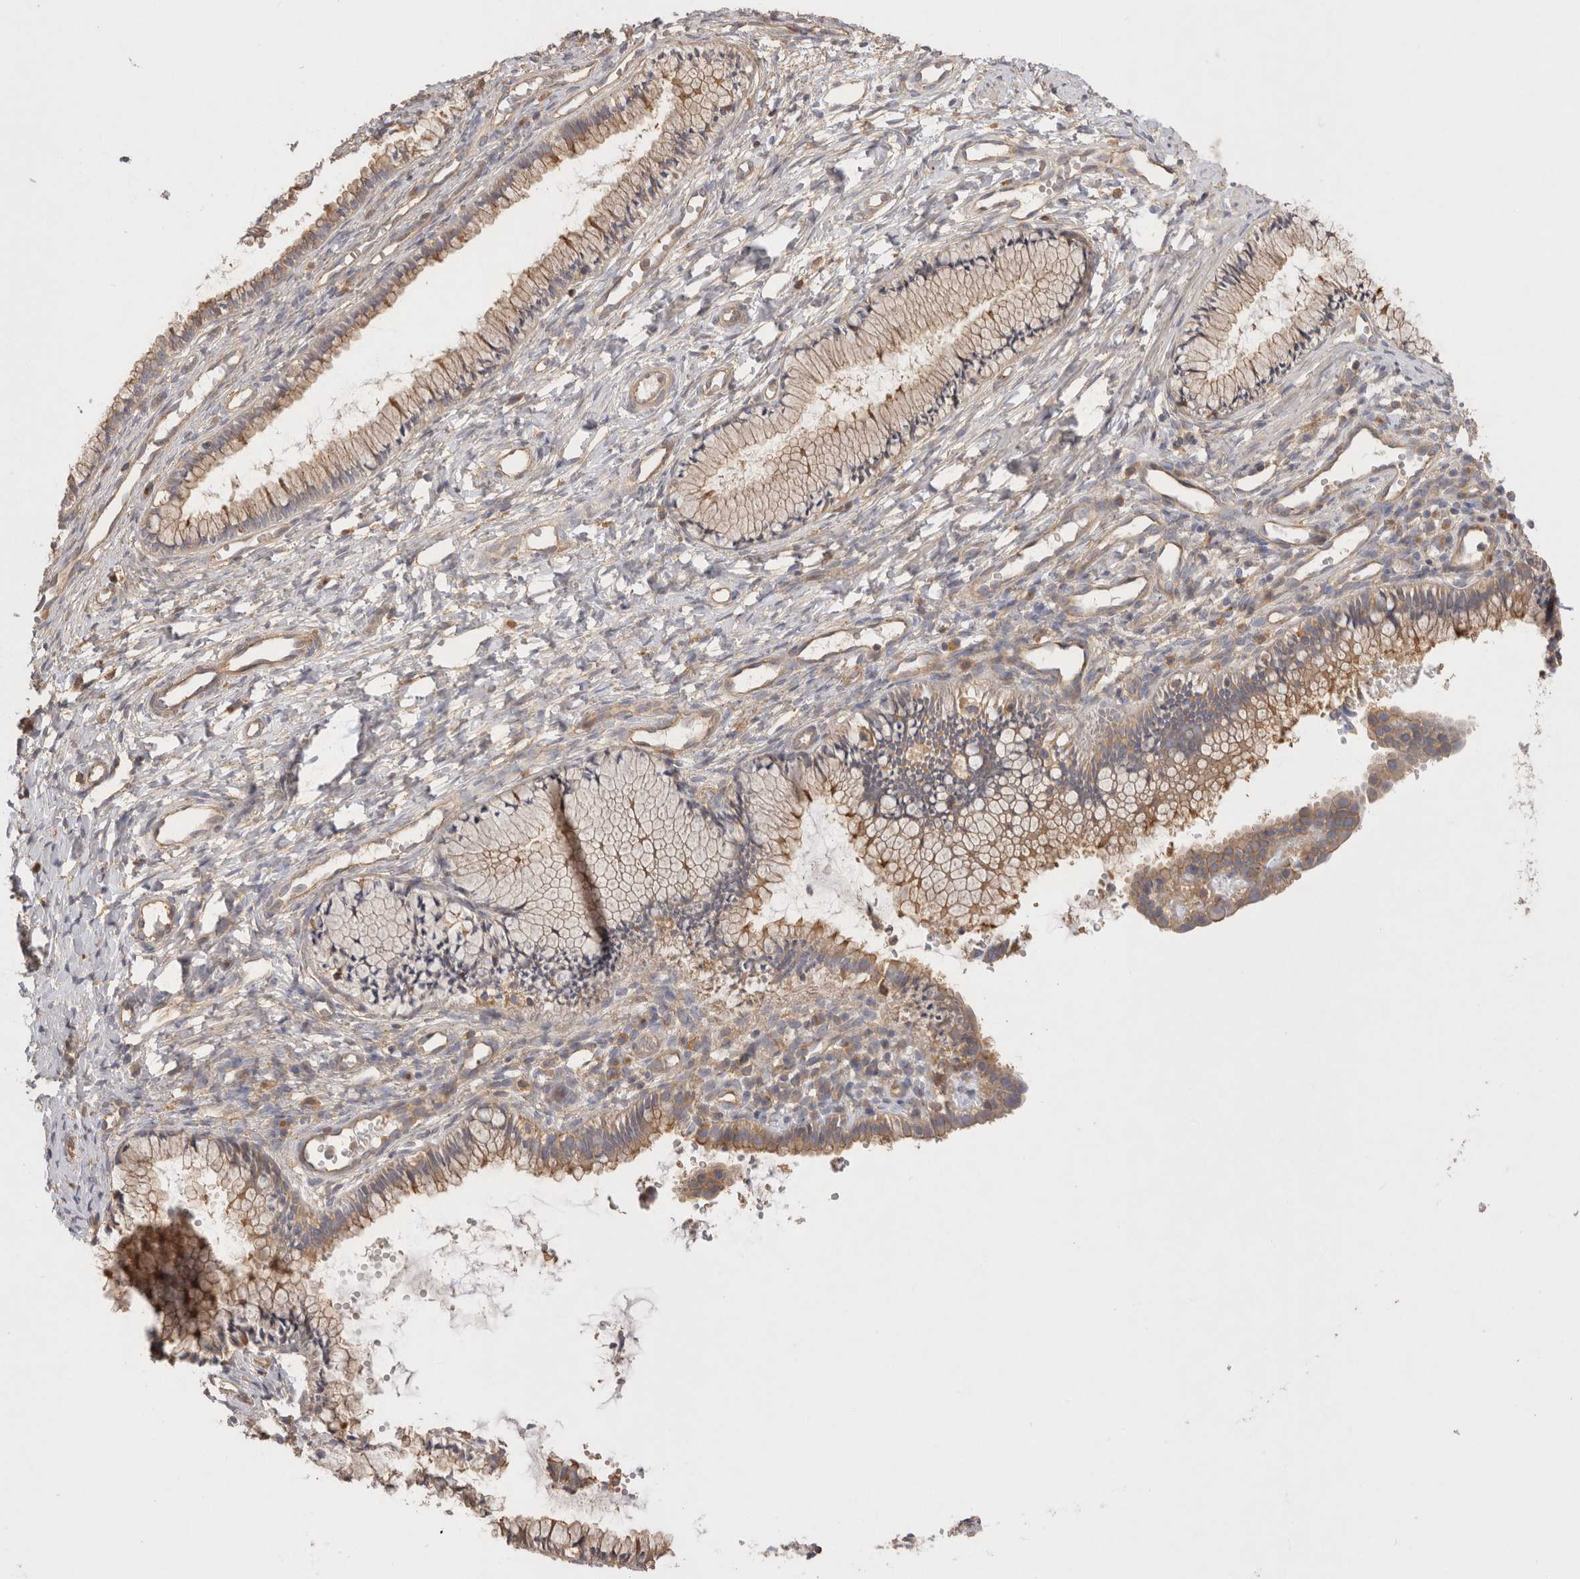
{"staining": {"intensity": "moderate", "quantity": "<25%", "location": "cytoplasmic/membranous"}, "tissue": "cervix", "cell_type": "Glandular cells", "image_type": "normal", "snomed": [{"axis": "morphology", "description": "Normal tissue, NOS"}, {"axis": "topography", "description": "Cervix"}], "caption": "Immunohistochemistry histopathology image of unremarkable cervix: human cervix stained using IHC demonstrates low levels of moderate protein expression localized specifically in the cytoplasmic/membranous of glandular cells, appearing as a cytoplasmic/membranous brown color.", "gene": "CHMP6", "patient": {"sex": "female", "age": 27}}